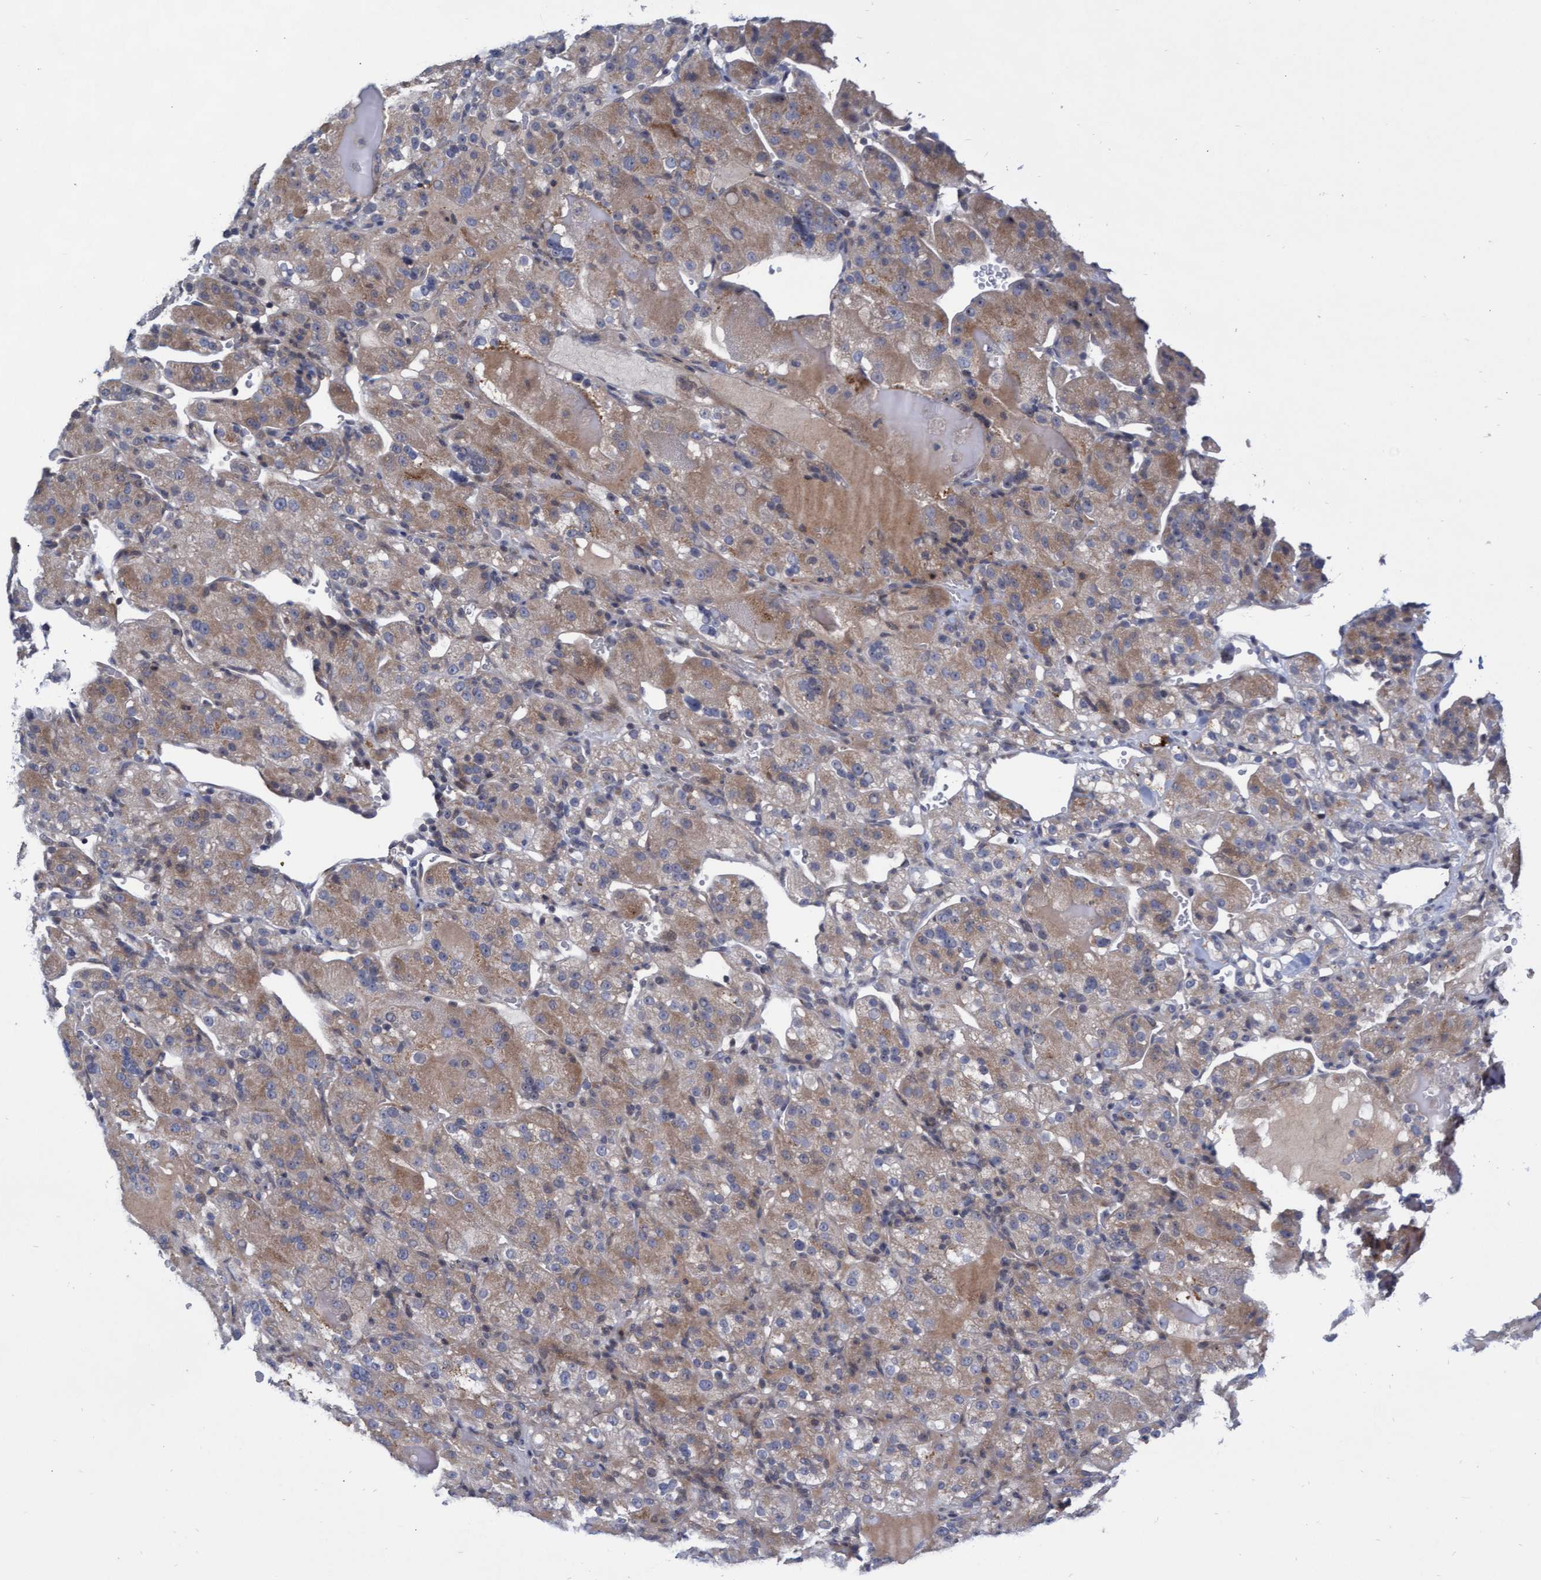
{"staining": {"intensity": "moderate", "quantity": ">75%", "location": "cytoplasmic/membranous,nuclear"}, "tissue": "renal cancer", "cell_type": "Tumor cells", "image_type": "cancer", "snomed": [{"axis": "morphology", "description": "Normal tissue, NOS"}, {"axis": "morphology", "description": "Adenocarcinoma, NOS"}, {"axis": "topography", "description": "Kidney"}], "caption": "Tumor cells show medium levels of moderate cytoplasmic/membranous and nuclear staining in approximately >75% of cells in adenocarcinoma (renal). (Brightfield microscopy of DAB IHC at high magnification).", "gene": "ABCF2", "patient": {"sex": "male", "age": 61}}